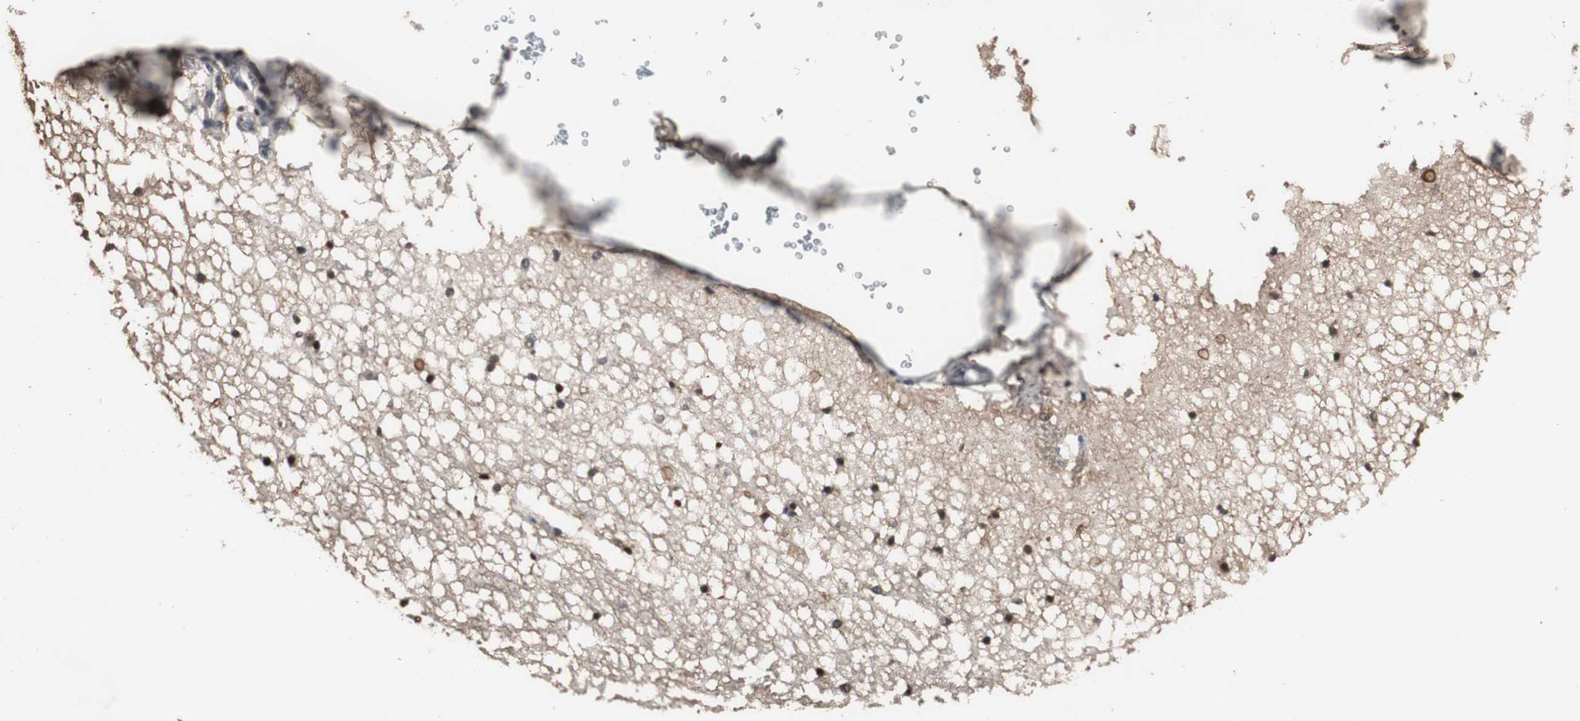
{"staining": {"intensity": "strong", "quantity": ">75%", "location": "cytoplasmic/membranous"}, "tissue": "hippocampus", "cell_type": "Glial cells", "image_type": "normal", "snomed": [{"axis": "morphology", "description": "Normal tissue, NOS"}, {"axis": "topography", "description": "Hippocampus"}], "caption": "The histopathology image displays a brown stain indicating the presence of a protein in the cytoplasmic/membranous of glial cells in hippocampus.", "gene": "ZSCAN22", "patient": {"sex": "male", "age": 45}}